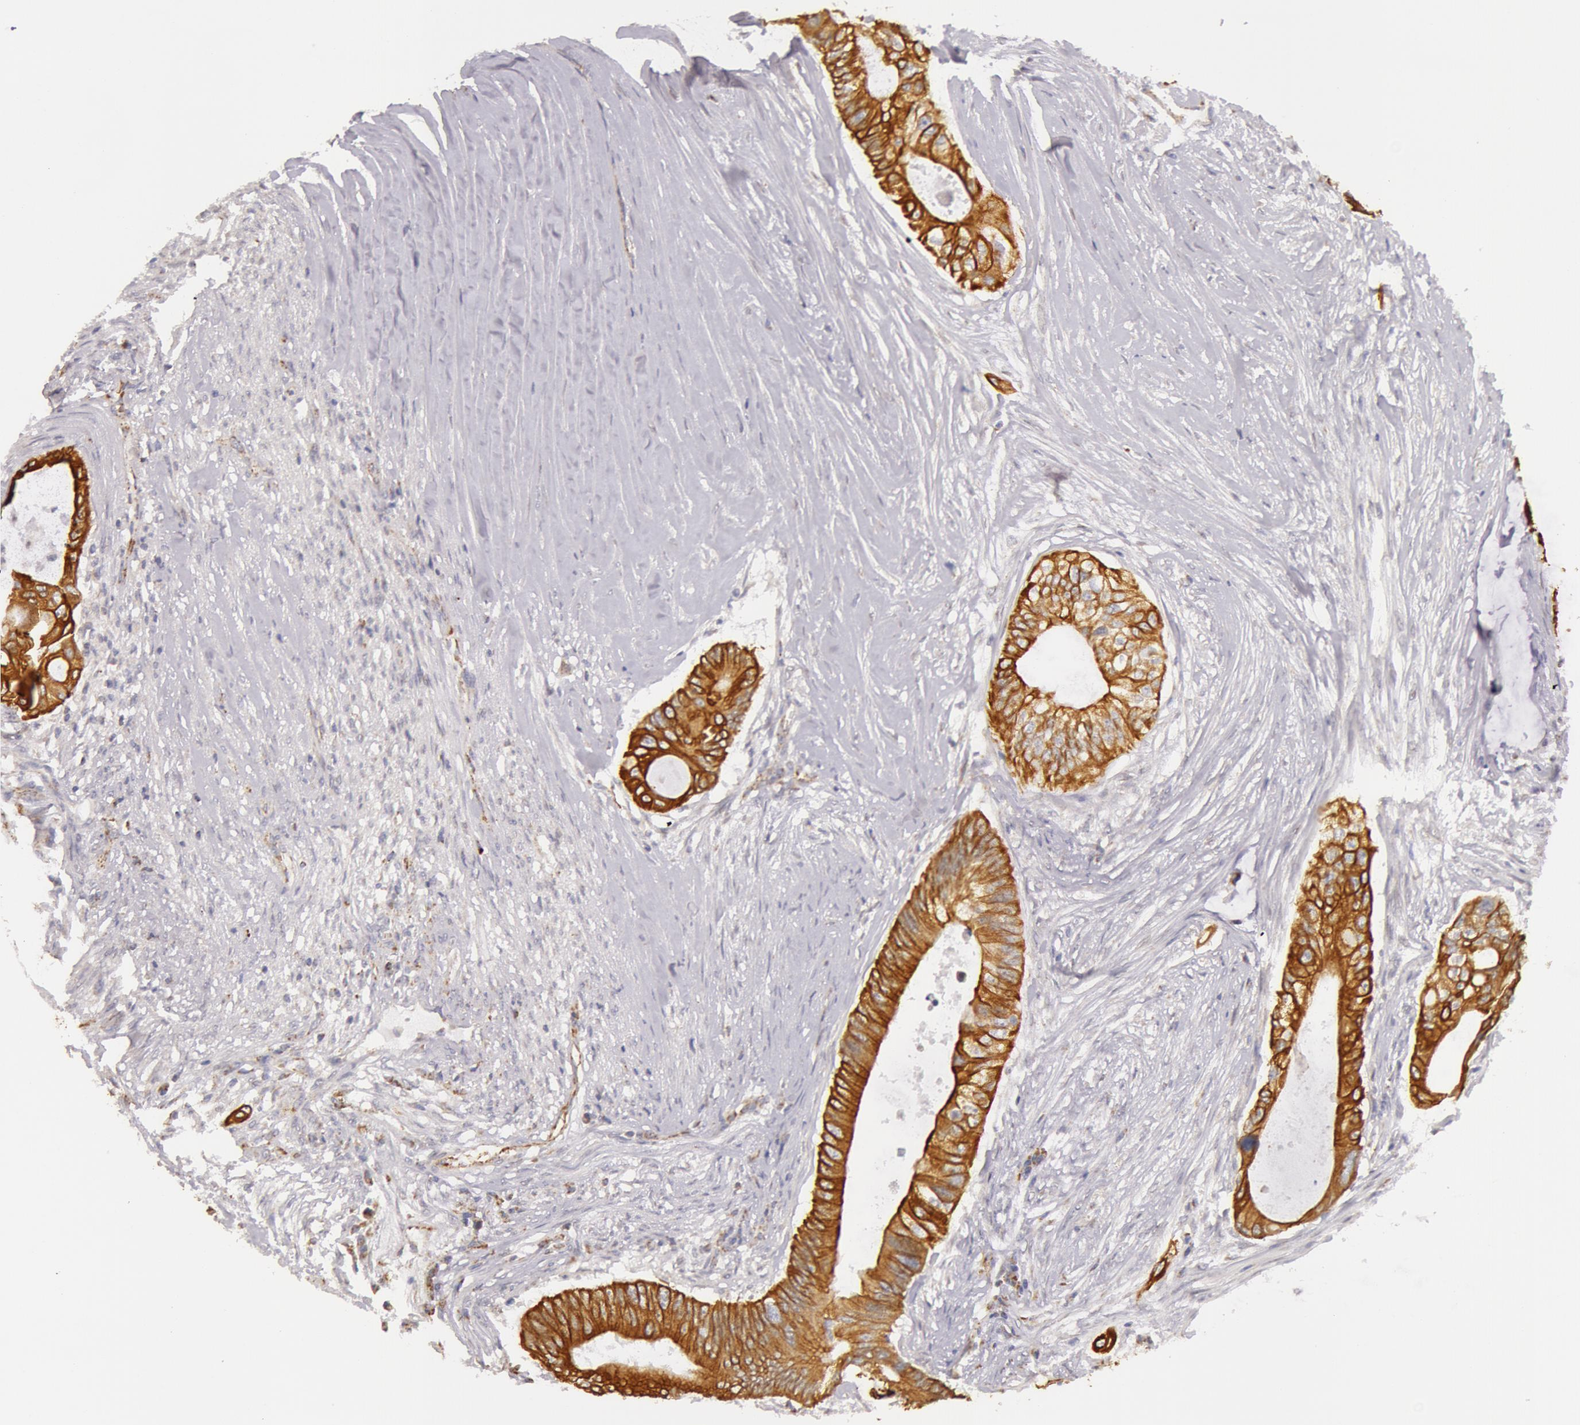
{"staining": {"intensity": "strong", "quantity": ">75%", "location": "cytoplasmic/membranous"}, "tissue": "colorectal cancer", "cell_type": "Tumor cells", "image_type": "cancer", "snomed": [{"axis": "morphology", "description": "Adenocarcinoma, NOS"}, {"axis": "topography", "description": "Colon"}], "caption": "An IHC photomicrograph of neoplastic tissue is shown. Protein staining in brown shows strong cytoplasmic/membranous positivity in colorectal cancer within tumor cells.", "gene": "KRT18", "patient": {"sex": "male", "age": 65}}